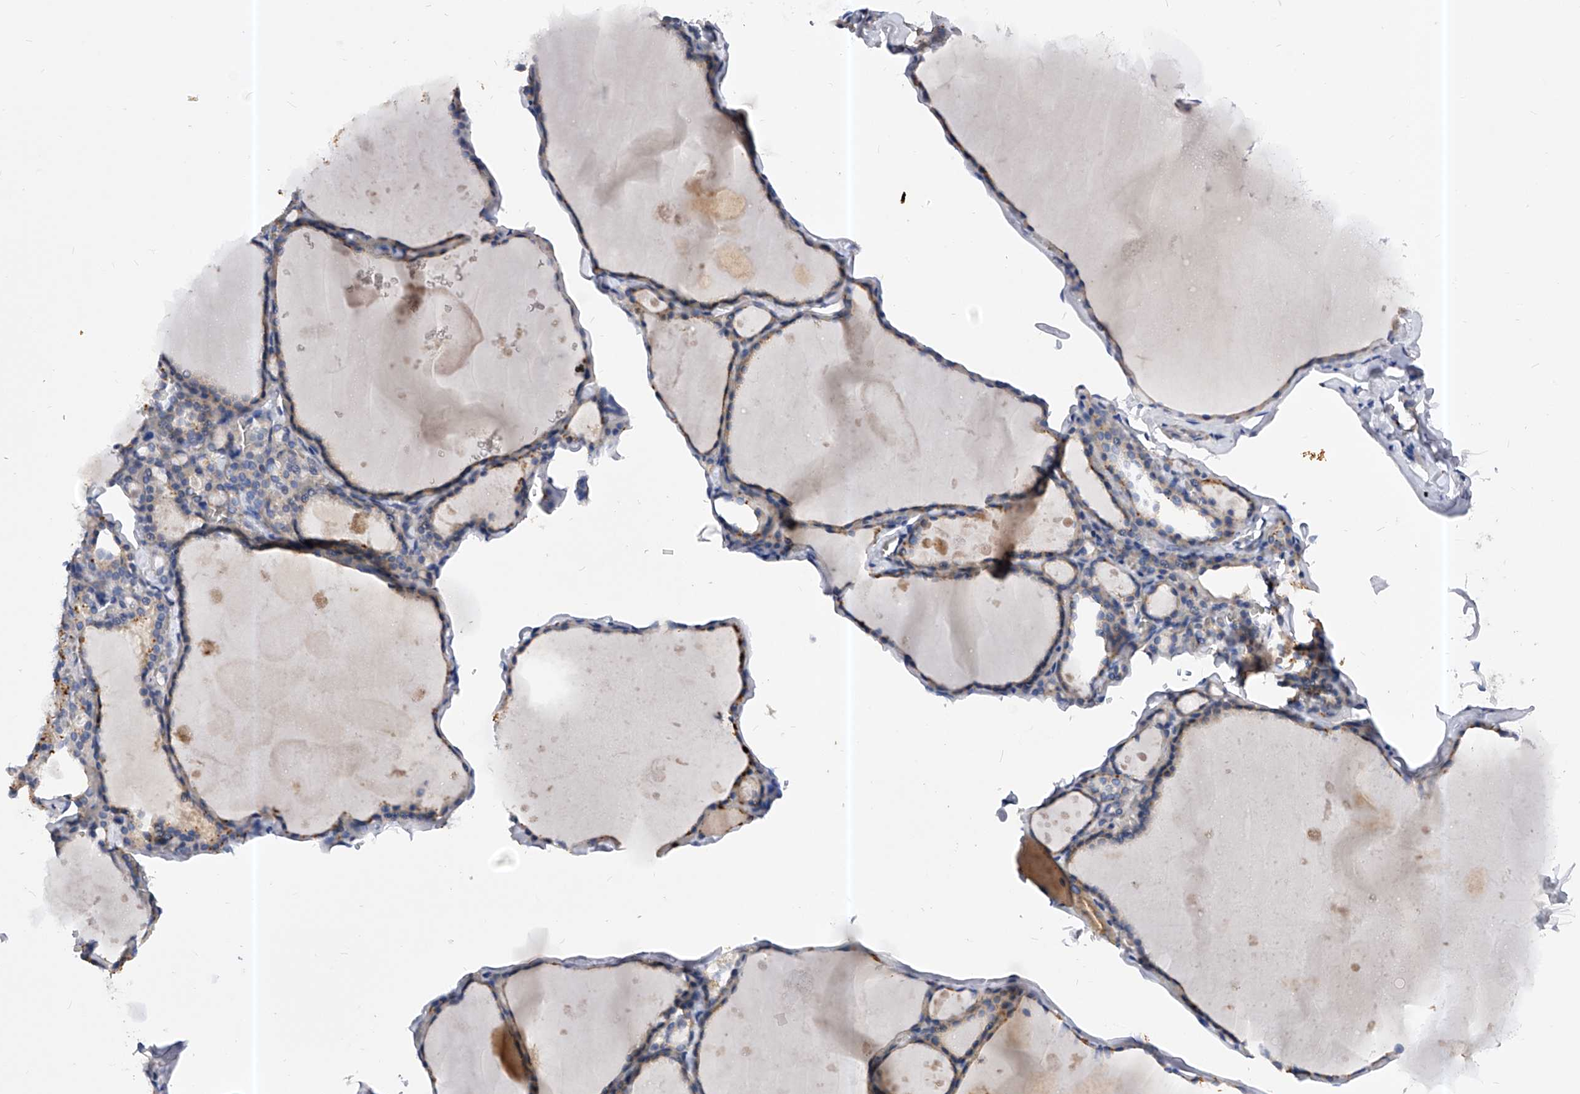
{"staining": {"intensity": "weak", "quantity": ">75%", "location": "cytoplasmic/membranous"}, "tissue": "thyroid gland", "cell_type": "Glandular cells", "image_type": "normal", "snomed": [{"axis": "morphology", "description": "Normal tissue, NOS"}, {"axis": "topography", "description": "Thyroid gland"}], "caption": "There is low levels of weak cytoplasmic/membranous expression in glandular cells of normal thyroid gland, as demonstrated by immunohistochemical staining (brown color).", "gene": "PPP5C", "patient": {"sex": "male", "age": 56}}